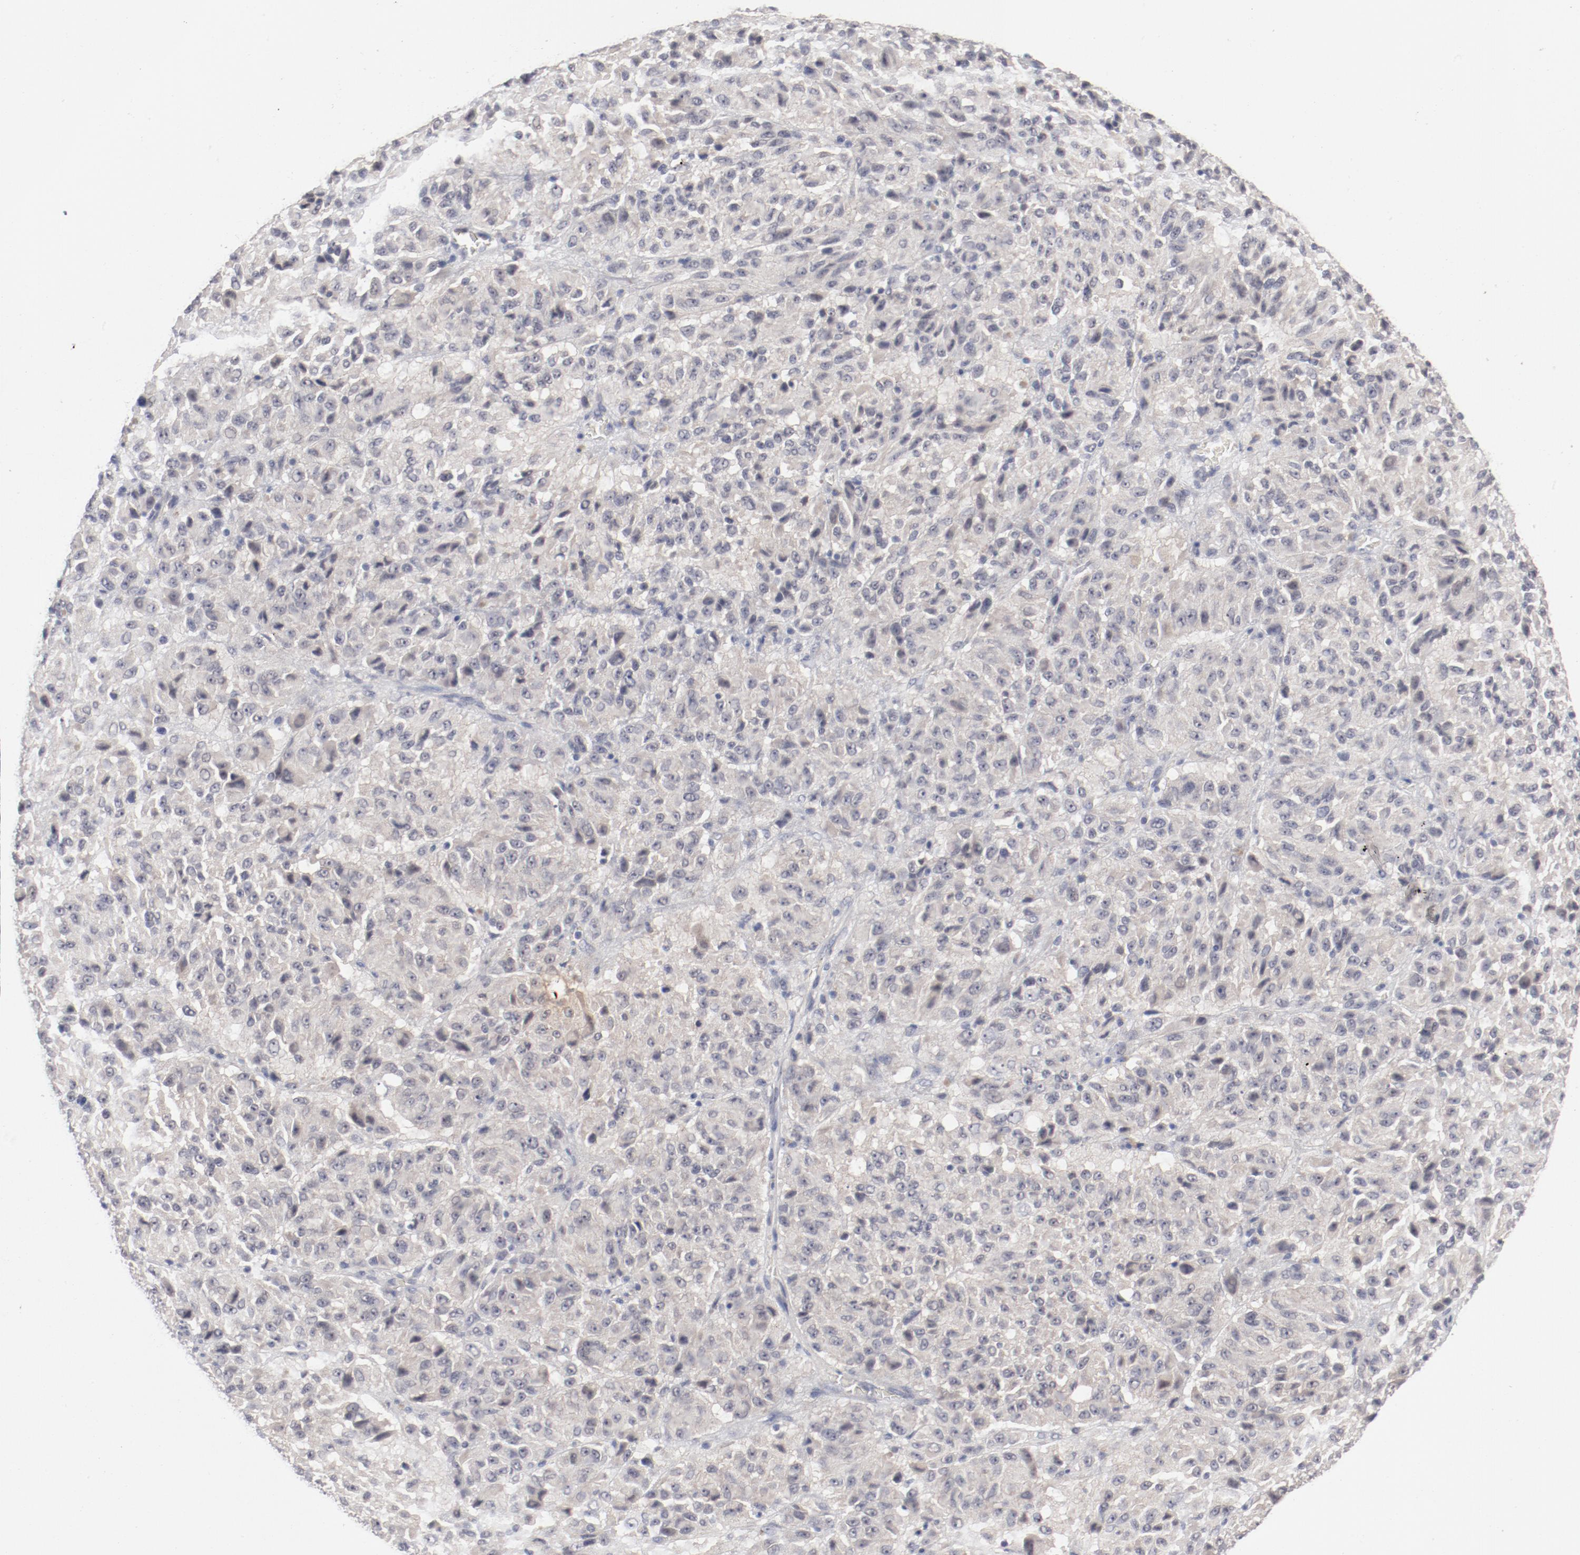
{"staining": {"intensity": "negative", "quantity": "none", "location": "none"}, "tissue": "melanoma", "cell_type": "Tumor cells", "image_type": "cancer", "snomed": [{"axis": "morphology", "description": "Malignant melanoma, Metastatic site"}, {"axis": "topography", "description": "Lung"}], "caption": "The micrograph exhibits no significant positivity in tumor cells of melanoma.", "gene": "SH3BGR", "patient": {"sex": "male", "age": 64}}